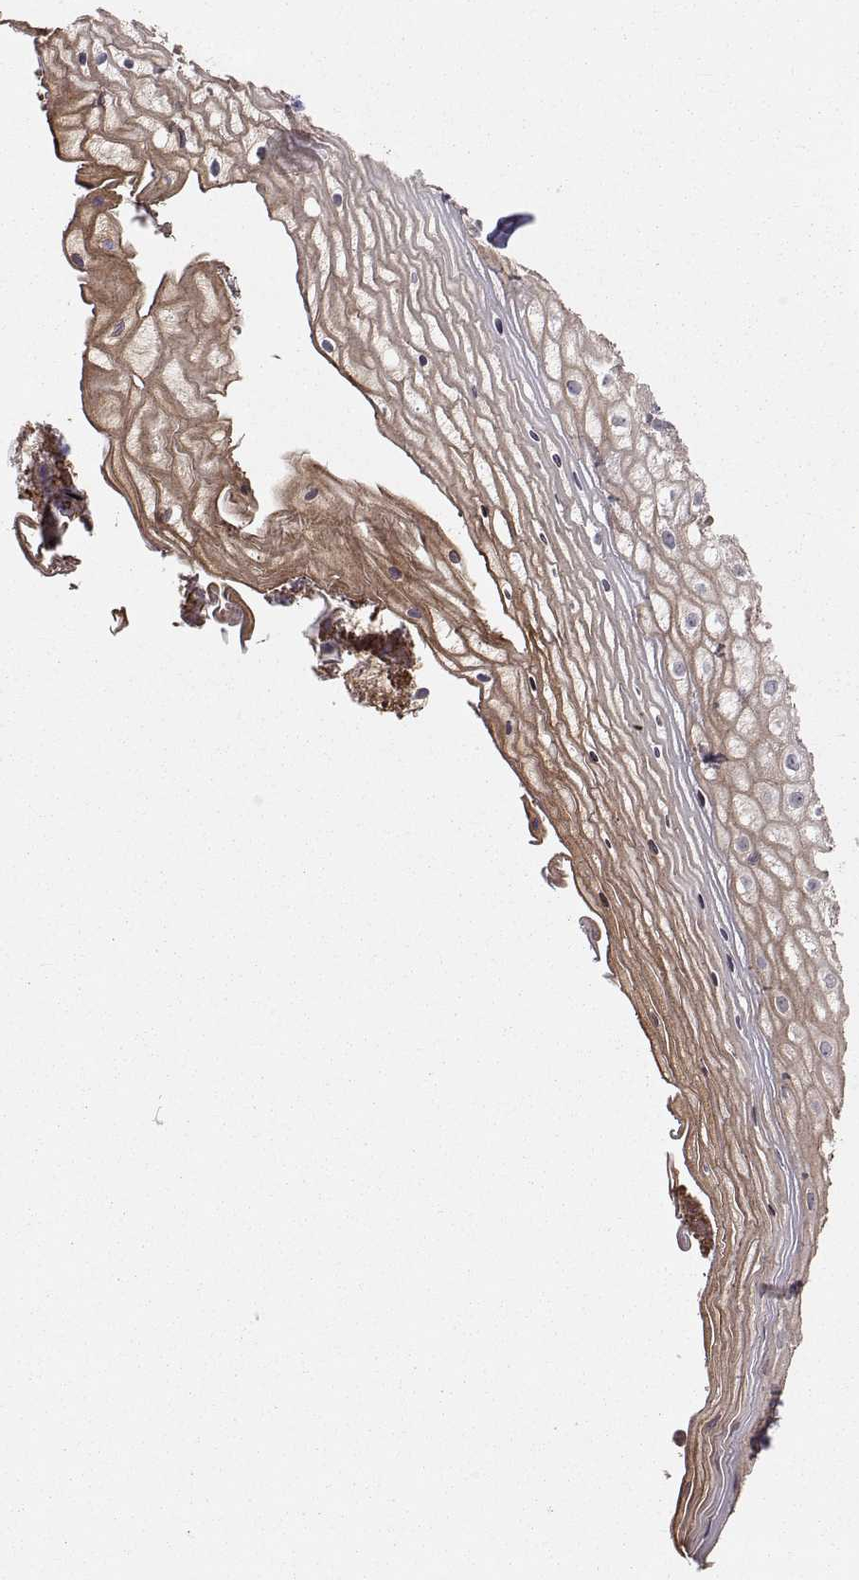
{"staining": {"intensity": "moderate", "quantity": "25%-75%", "location": "cytoplasmic/membranous"}, "tissue": "vagina", "cell_type": "Squamous epithelial cells", "image_type": "normal", "snomed": [{"axis": "morphology", "description": "Normal tissue, NOS"}, {"axis": "topography", "description": "Vagina"}], "caption": "Squamous epithelial cells display medium levels of moderate cytoplasmic/membranous positivity in approximately 25%-75% of cells in benign vagina.", "gene": "TESC", "patient": {"sex": "female", "age": 47}}